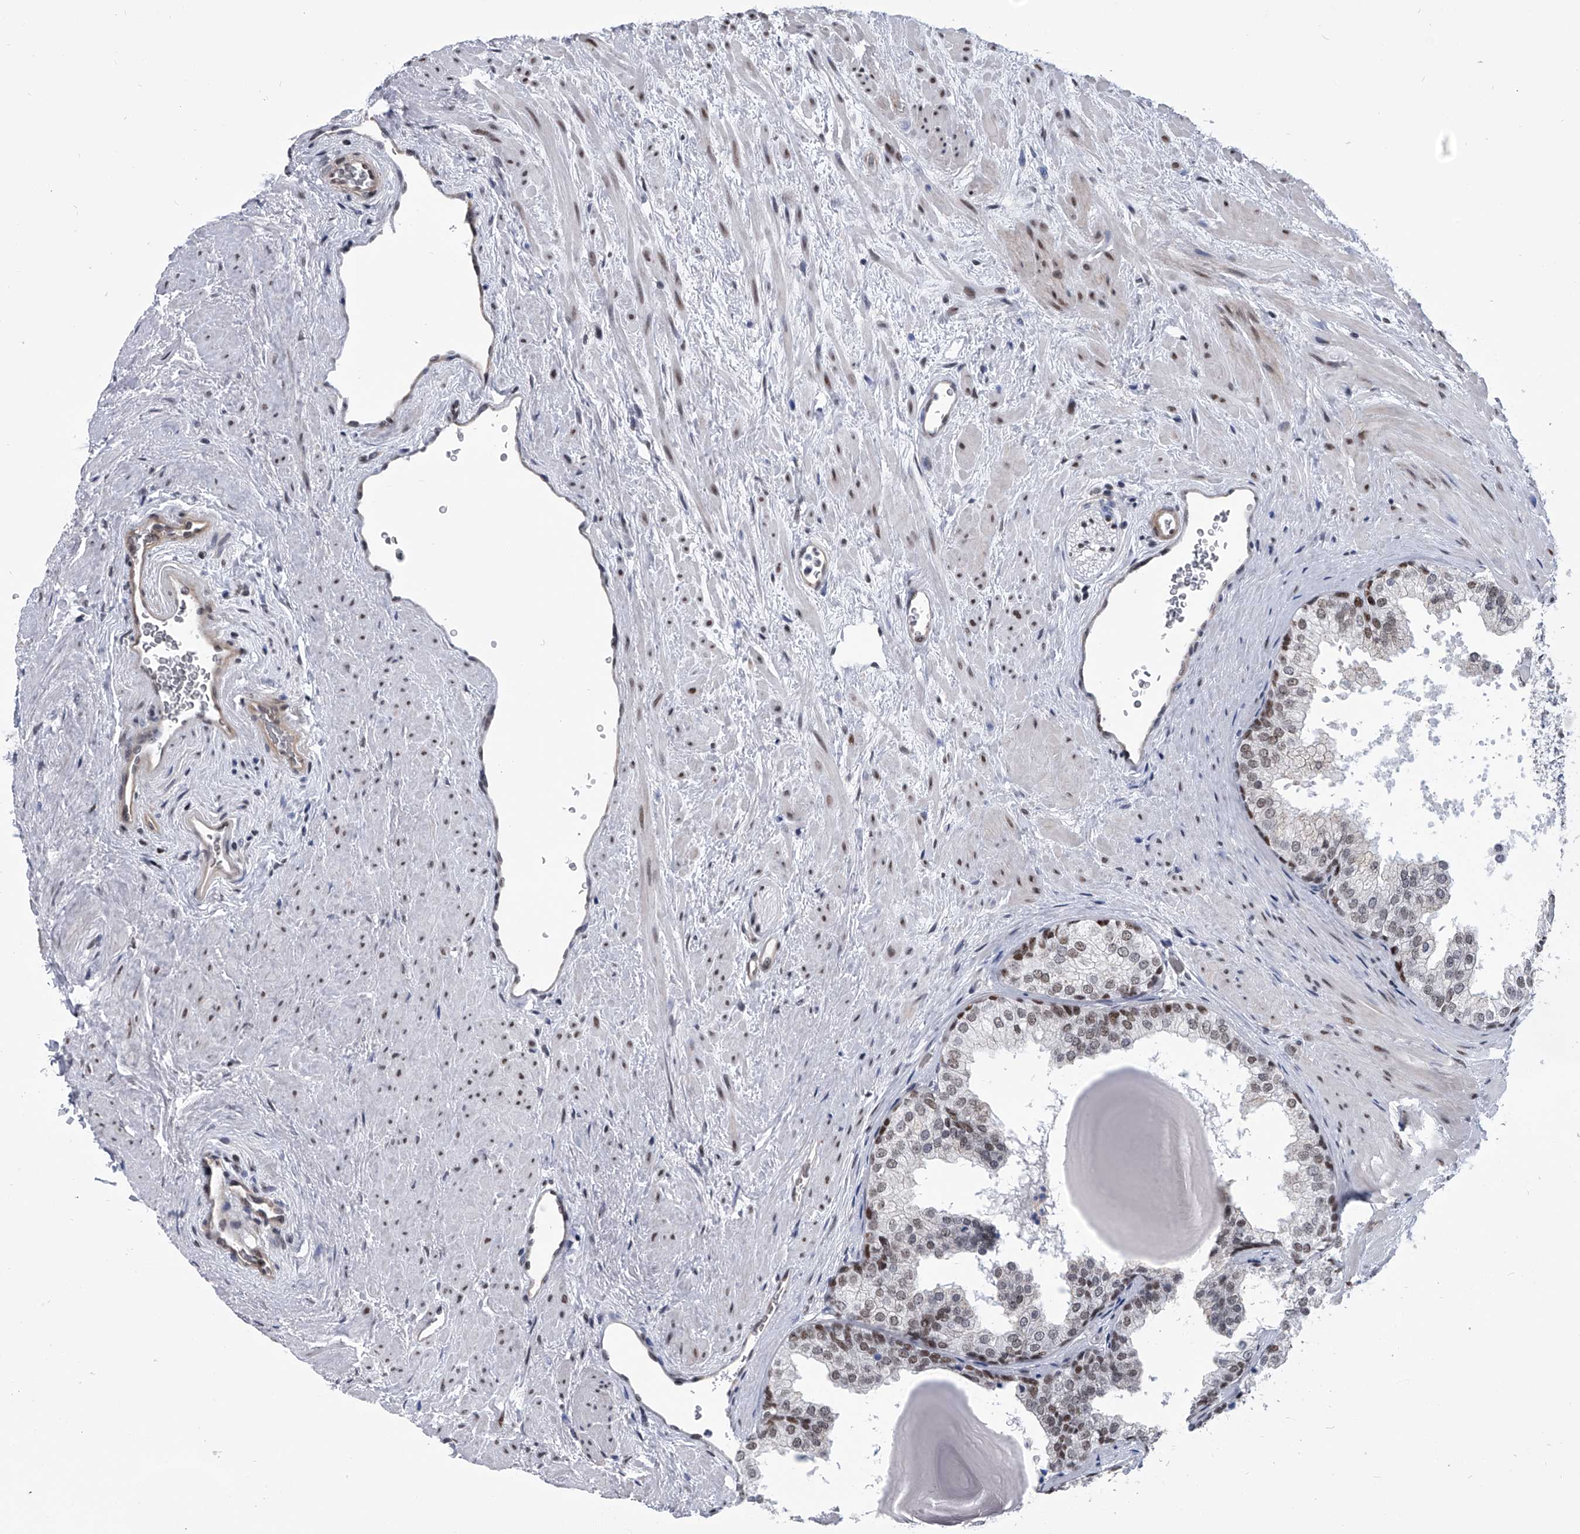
{"staining": {"intensity": "weak", "quantity": ">75%", "location": "nuclear"}, "tissue": "prostate", "cell_type": "Glandular cells", "image_type": "normal", "snomed": [{"axis": "morphology", "description": "Normal tissue, NOS"}, {"axis": "topography", "description": "Prostate"}], "caption": "Immunohistochemical staining of benign human prostate displays >75% levels of weak nuclear protein expression in about >75% of glandular cells.", "gene": "SIM2", "patient": {"sex": "male", "age": 48}}